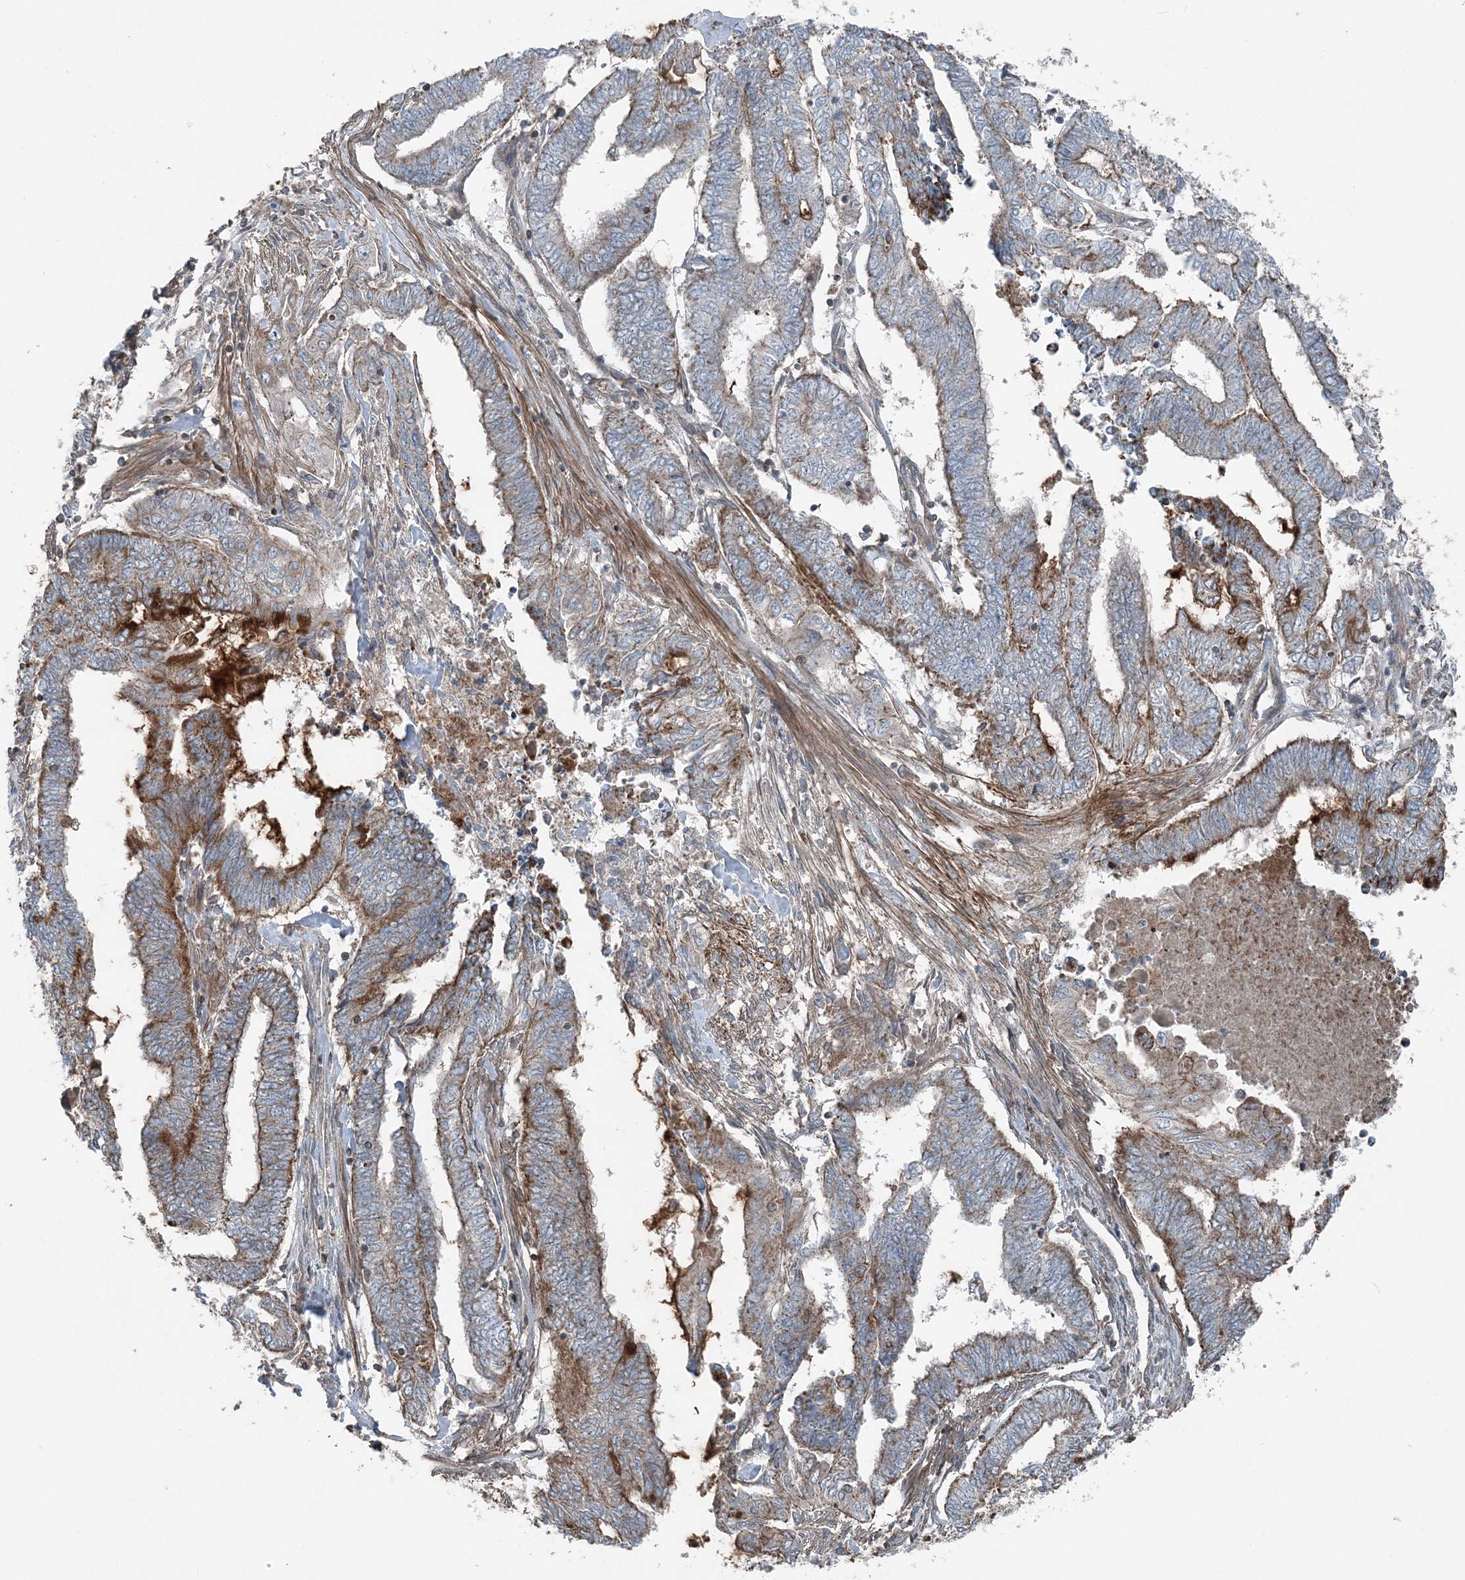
{"staining": {"intensity": "moderate", "quantity": "25%-75%", "location": "cytoplasmic/membranous"}, "tissue": "endometrial cancer", "cell_type": "Tumor cells", "image_type": "cancer", "snomed": [{"axis": "morphology", "description": "Adenocarcinoma, NOS"}, {"axis": "topography", "description": "Uterus"}, {"axis": "topography", "description": "Endometrium"}], "caption": "Immunohistochemical staining of endometrial cancer (adenocarcinoma) shows moderate cytoplasmic/membranous protein positivity in about 25%-75% of tumor cells.", "gene": "KY", "patient": {"sex": "female", "age": 70}}